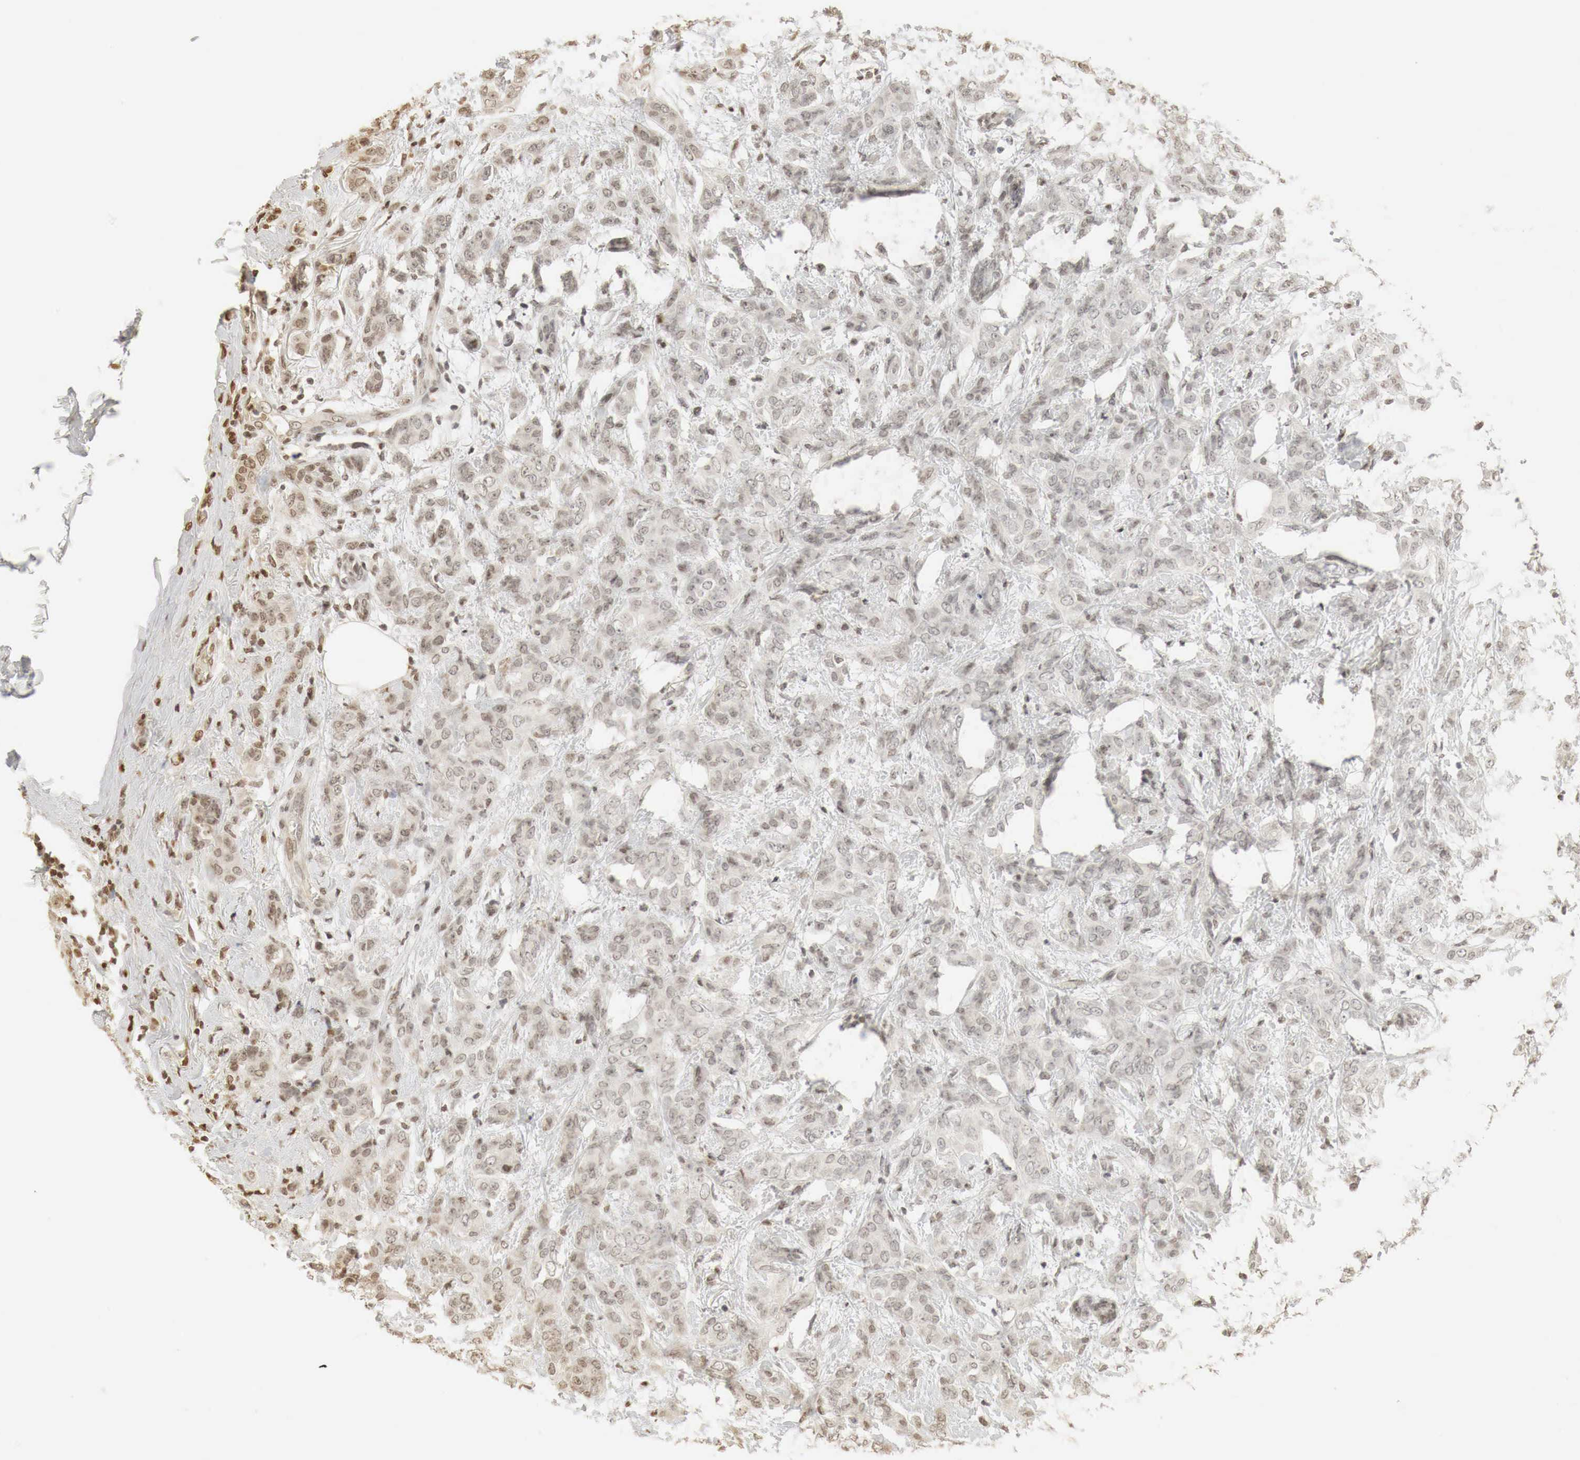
{"staining": {"intensity": "weak", "quantity": "25%-75%", "location": "cytoplasmic/membranous,nuclear"}, "tissue": "breast cancer", "cell_type": "Tumor cells", "image_type": "cancer", "snomed": [{"axis": "morphology", "description": "Duct carcinoma"}, {"axis": "topography", "description": "Breast"}], "caption": "Breast cancer (invasive ductal carcinoma) was stained to show a protein in brown. There is low levels of weak cytoplasmic/membranous and nuclear staining in approximately 25%-75% of tumor cells. (DAB (3,3'-diaminobenzidine) IHC with brightfield microscopy, high magnification).", "gene": "ERBB4", "patient": {"sex": "female", "age": 53}}